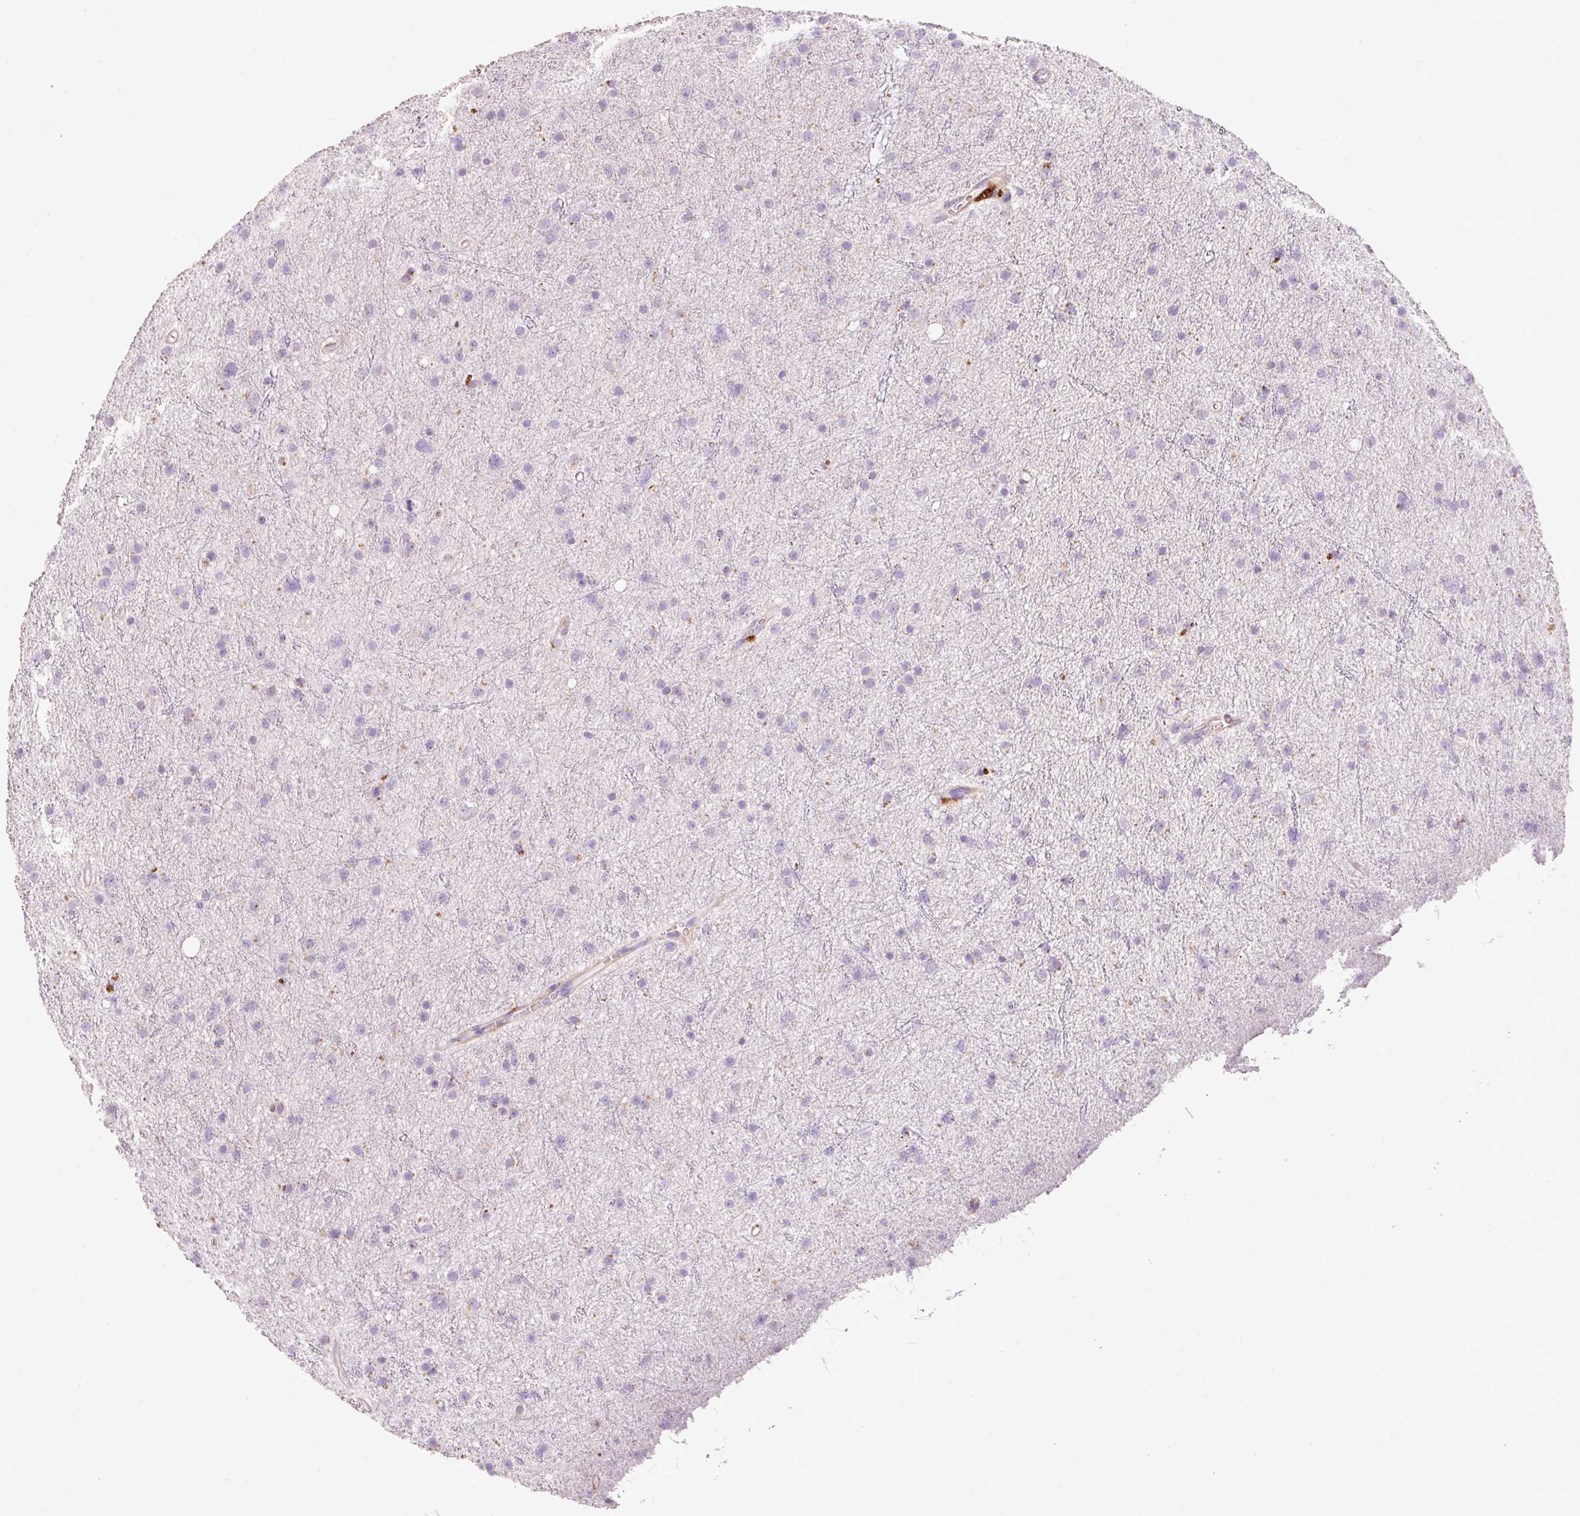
{"staining": {"intensity": "negative", "quantity": "none", "location": "none"}, "tissue": "glioma", "cell_type": "Tumor cells", "image_type": "cancer", "snomed": [{"axis": "morphology", "description": "Glioma, malignant, Low grade"}, {"axis": "topography", "description": "Cerebral cortex"}], "caption": "The micrograph shows no staining of tumor cells in low-grade glioma (malignant).", "gene": "TMC8", "patient": {"sex": "female", "age": 39}}